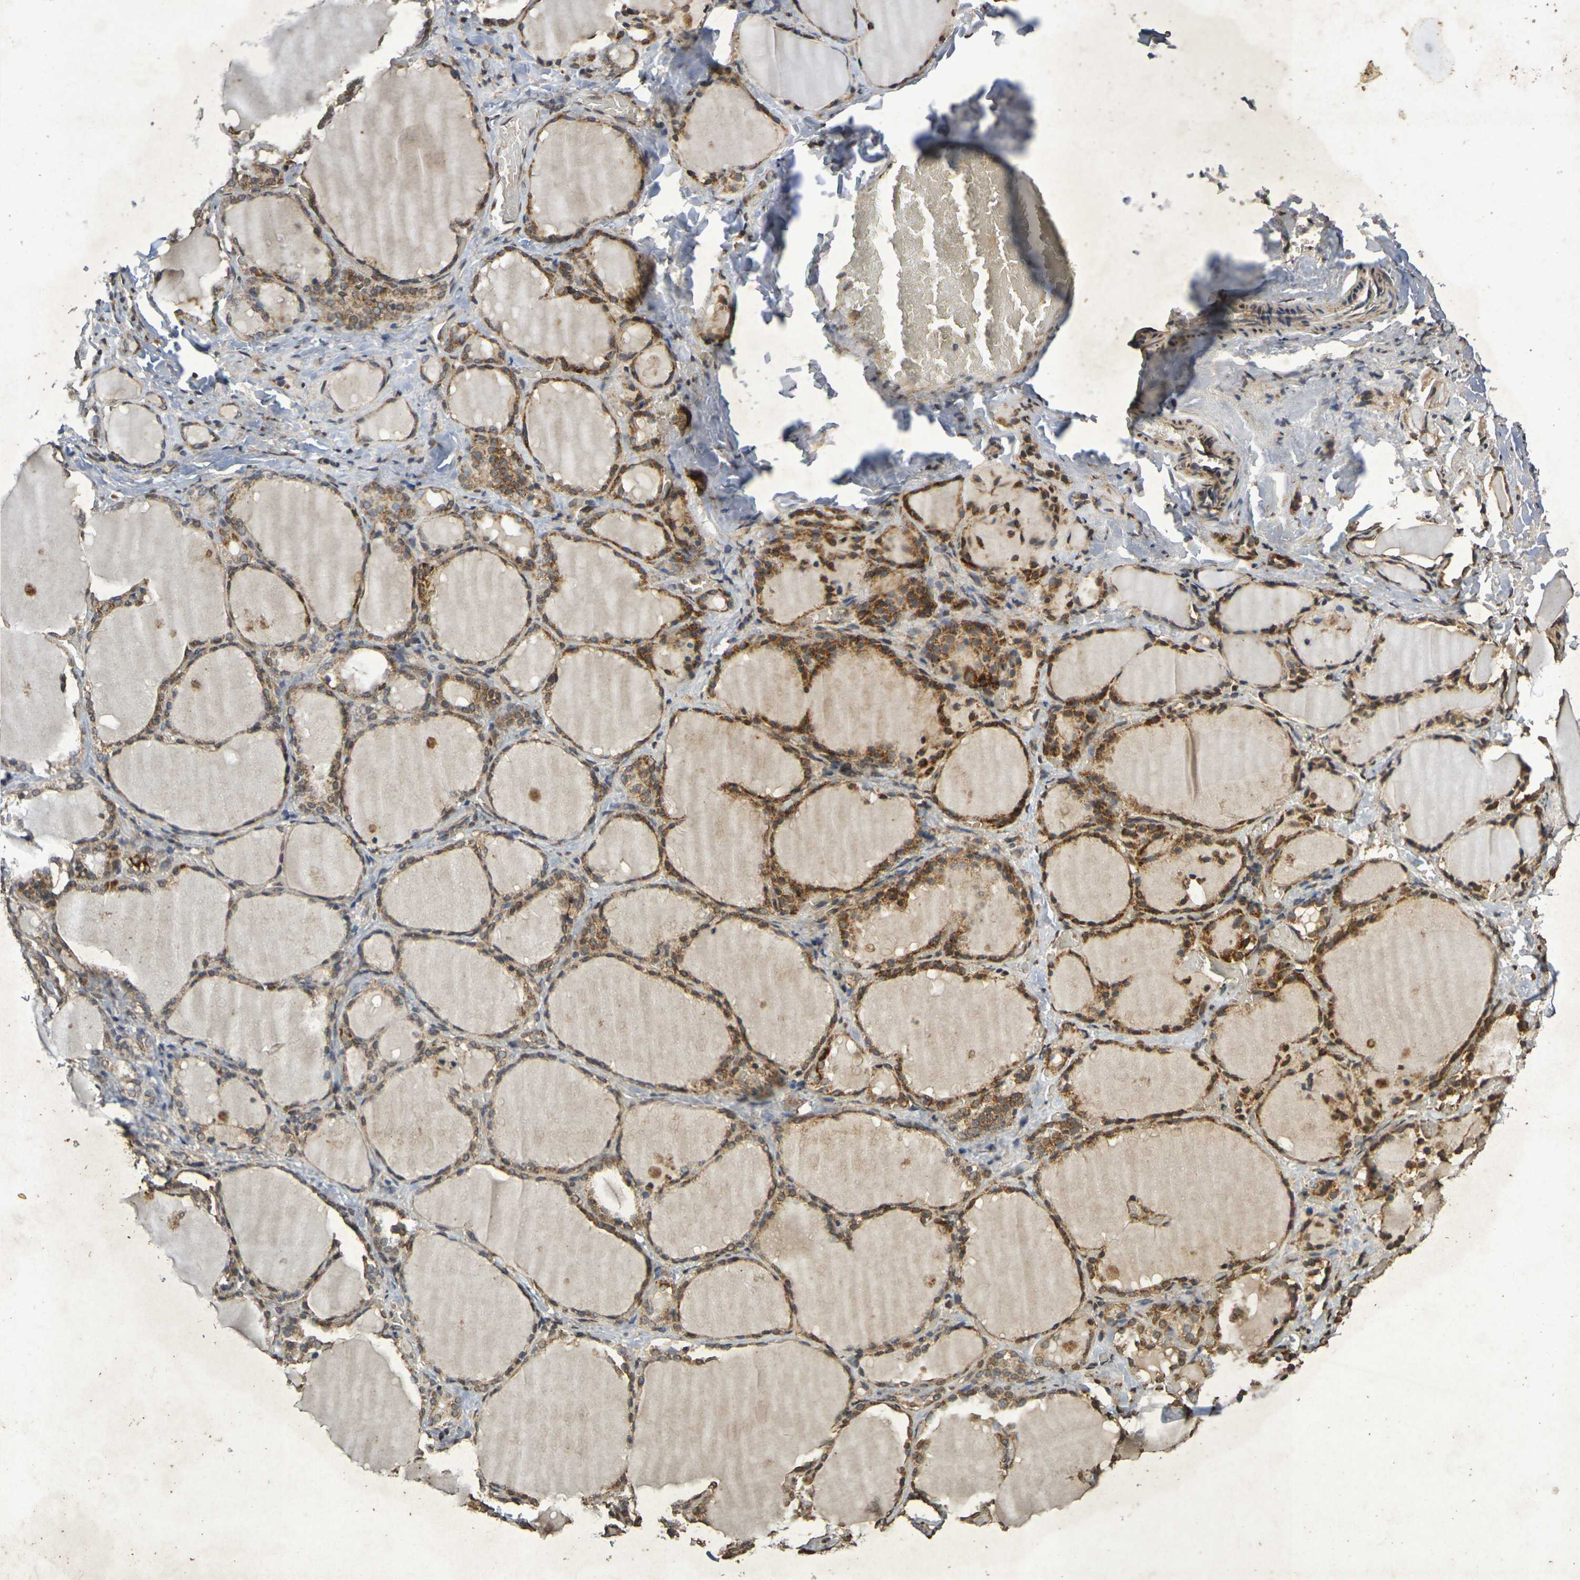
{"staining": {"intensity": "moderate", "quantity": ">75%", "location": "cytoplasmic/membranous"}, "tissue": "thyroid gland", "cell_type": "Glandular cells", "image_type": "normal", "snomed": [{"axis": "morphology", "description": "Normal tissue, NOS"}, {"axis": "morphology", "description": "Papillary adenocarcinoma, NOS"}, {"axis": "topography", "description": "Thyroid gland"}], "caption": "Thyroid gland stained with immunohistochemistry shows moderate cytoplasmic/membranous positivity in about >75% of glandular cells. The protein of interest is stained brown, and the nuclei are stained in blue (DAB IHC with brightfield microscopy, high magnification).", "gene": "GUCY1A2", "patient": {"sex": "female", "age": 30}}